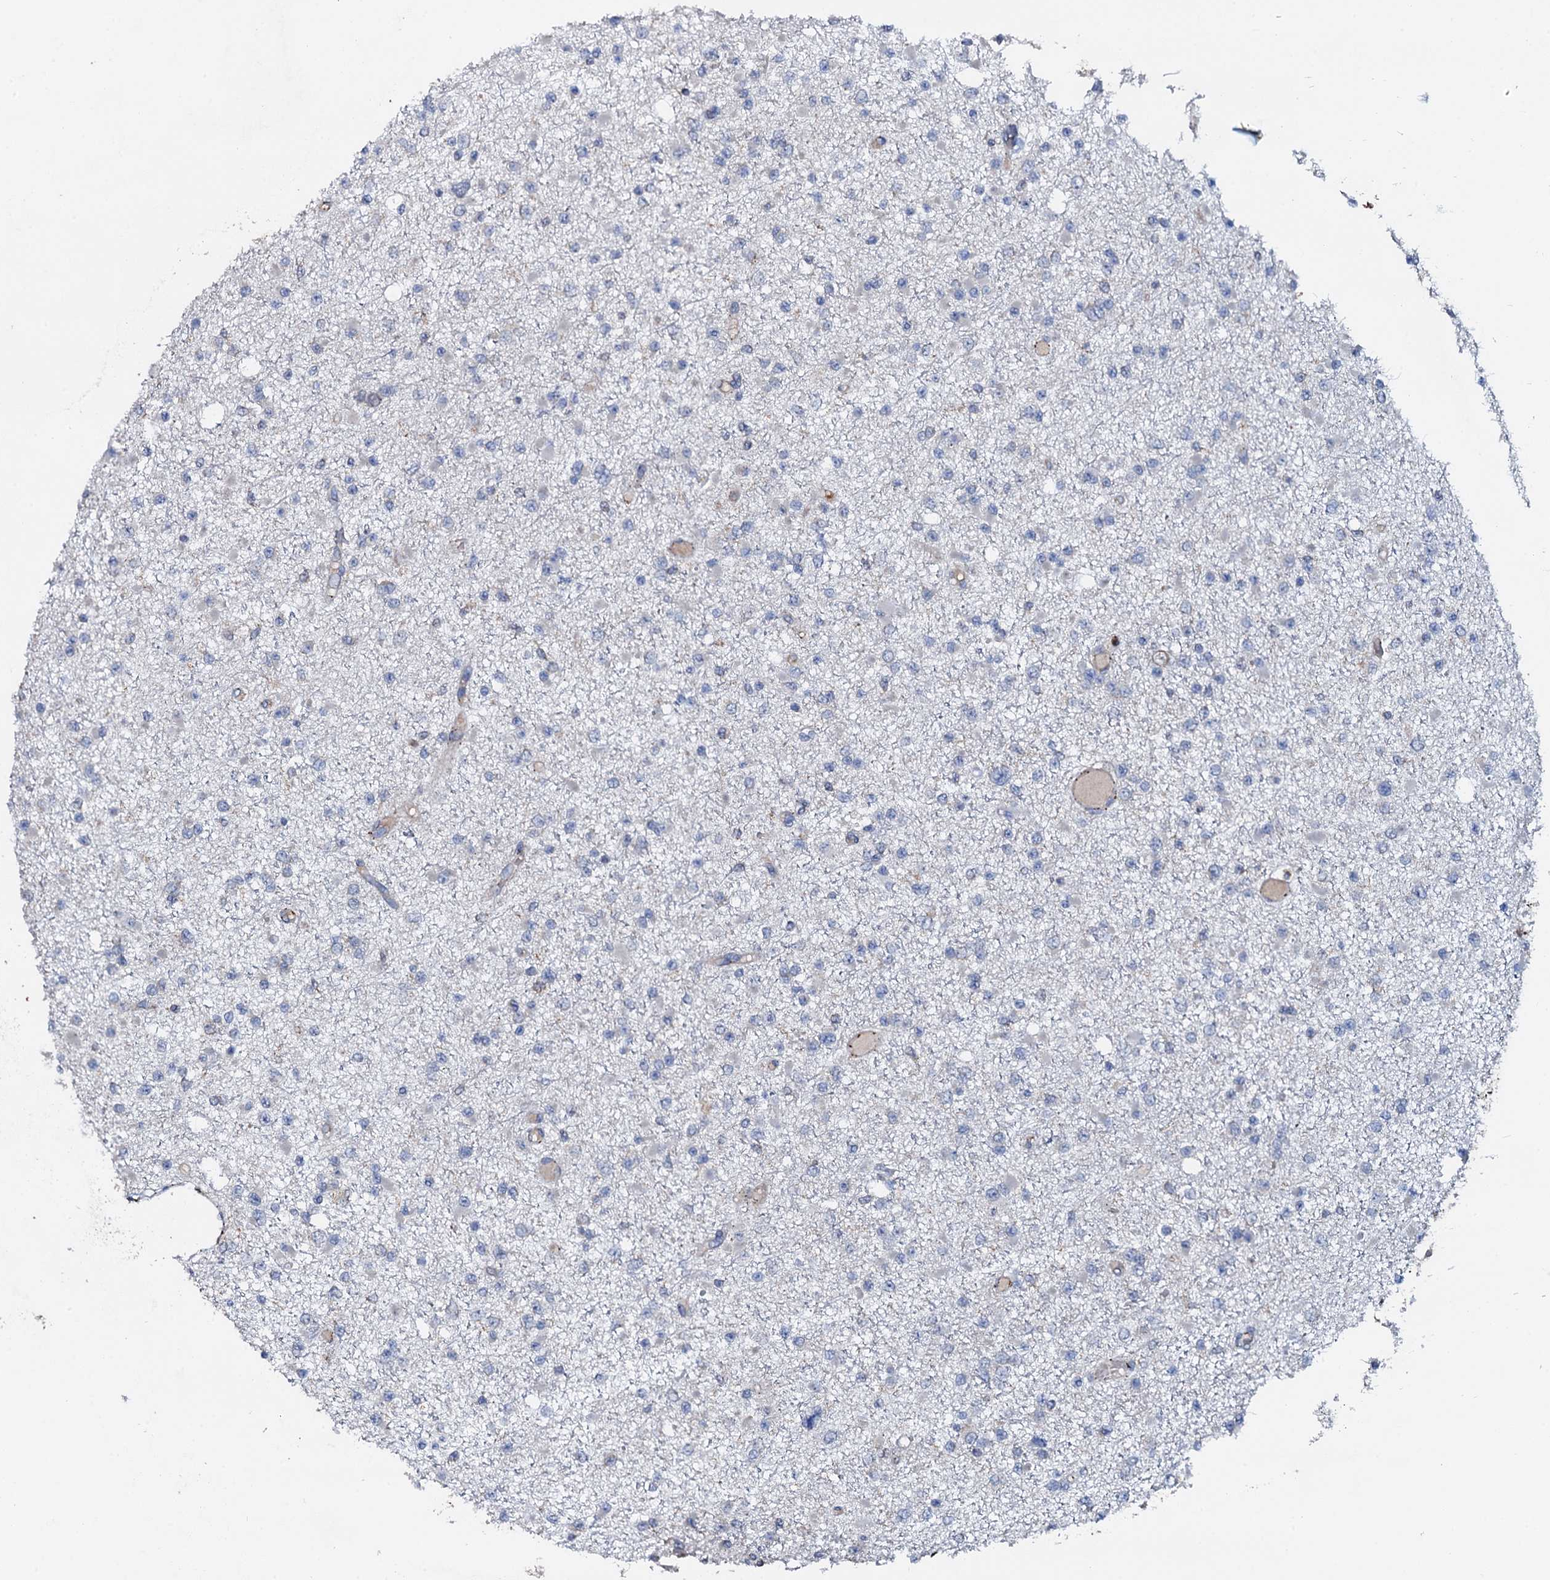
{"staining": {"intensity": "negative", "quantity": "none", "location": "none"}, "tissue": "glioma", "cell_type": "Tumor cells", "image_type": "cancer", "snomed": [{"axis": "morphology", "description": "Glioma, malignant, Low grade"}, {"axis": "topography", "description": "Brain"}], "caption": "IHC image of glioma stained for a protein (brown), which shows no staining in tumor cells.", "gene": "GRK2", "patient": {"sex": "female", "age": 22}}